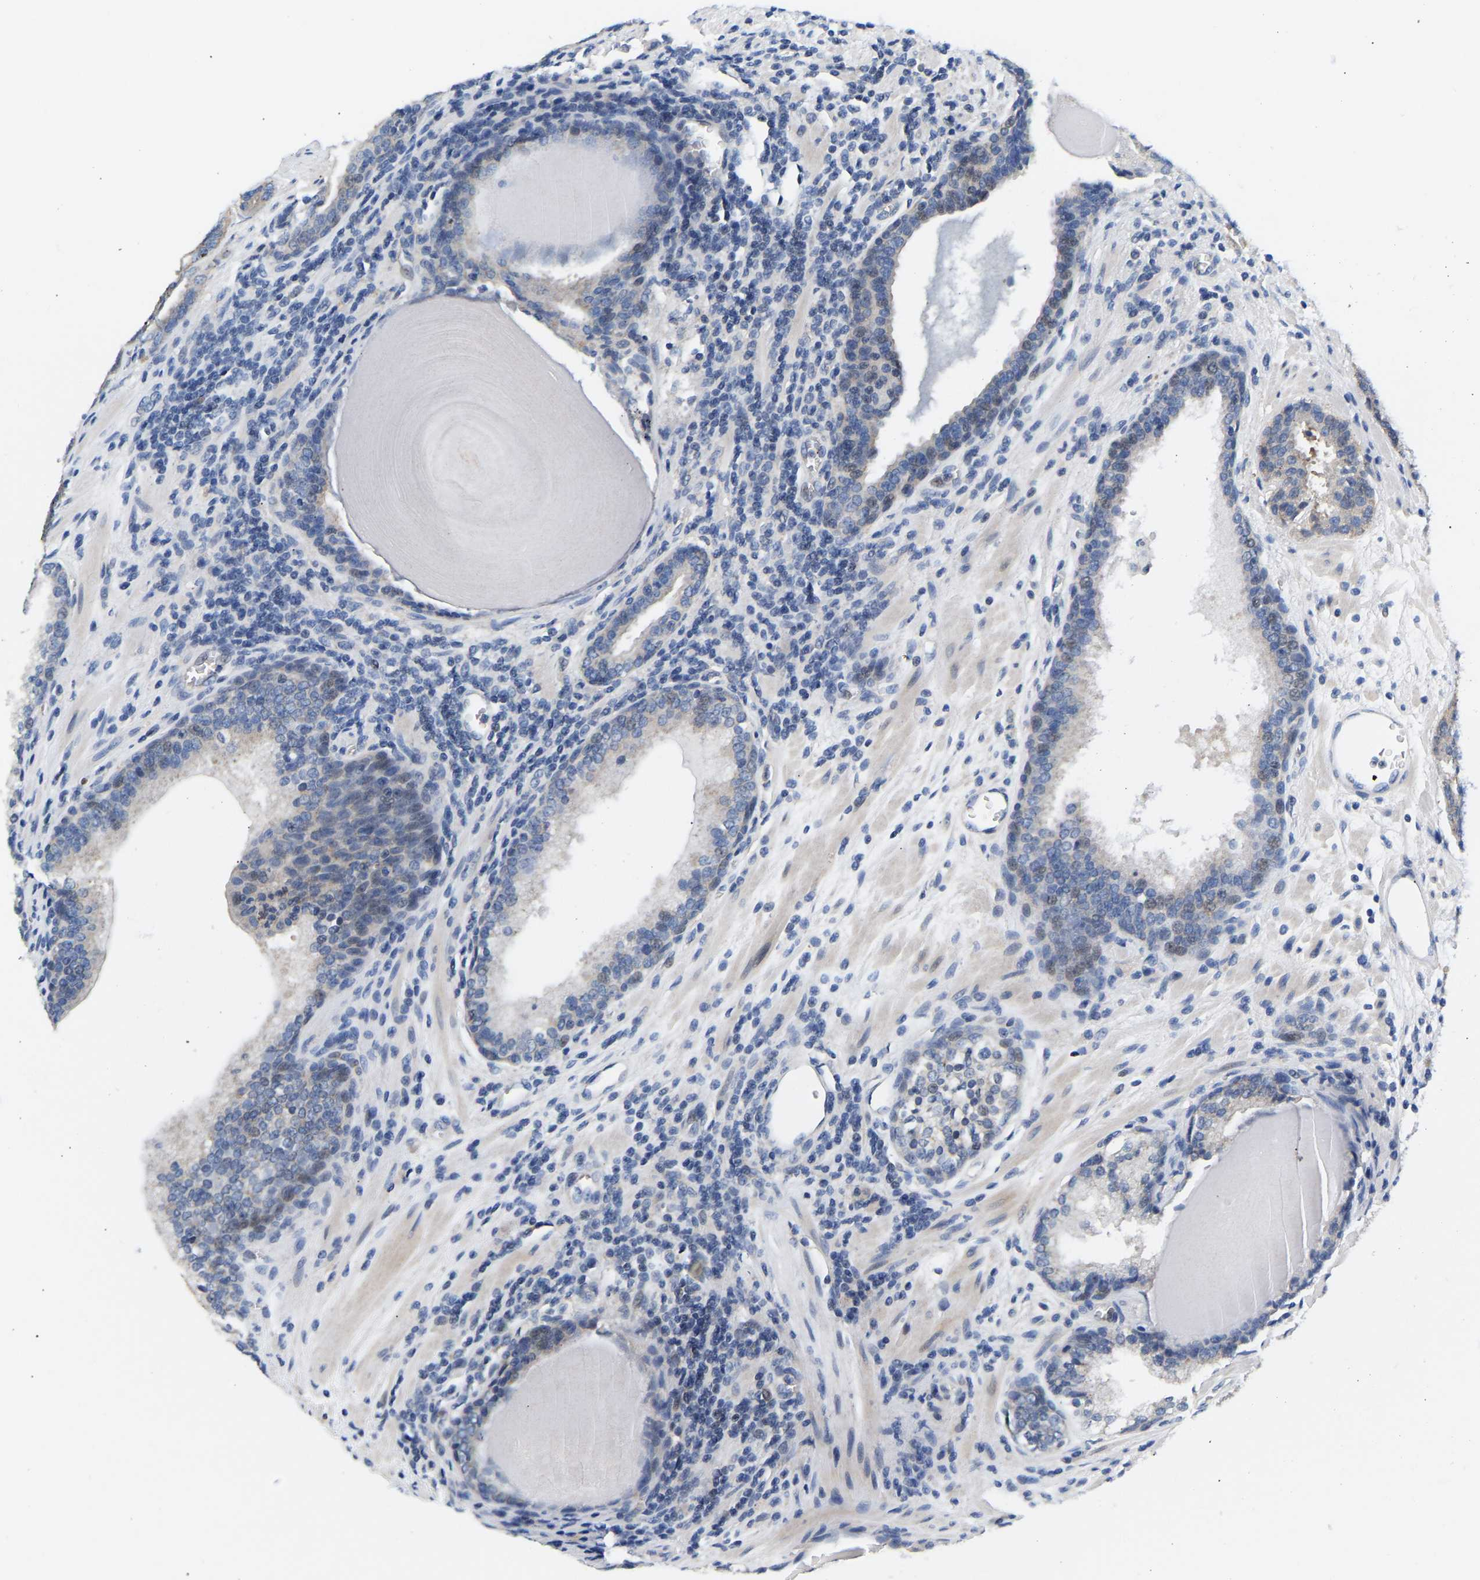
{"staining": {"intensity": "weak", "quantity": "<25%", "location": "cytoplasmic/membranous"}, "tissue": "prostate cancer", "cell_type": "Tumor cells", "image_type": "cancer", "snomed": [{"axis": "morphology", "description": "Adenocarcinoma, High grade"}, {"axis": "topography", "description": "Prostate"}], "caption": "Immunohistochemistry micrograph of neoplastic tissue: prostate cancer (high-grade adenocarcinoma) stained with DAB exhibits no significant protein positivity in tumor cells.", "gene": "AIMP2", "patient": {"sex": "male", "age": 60}}